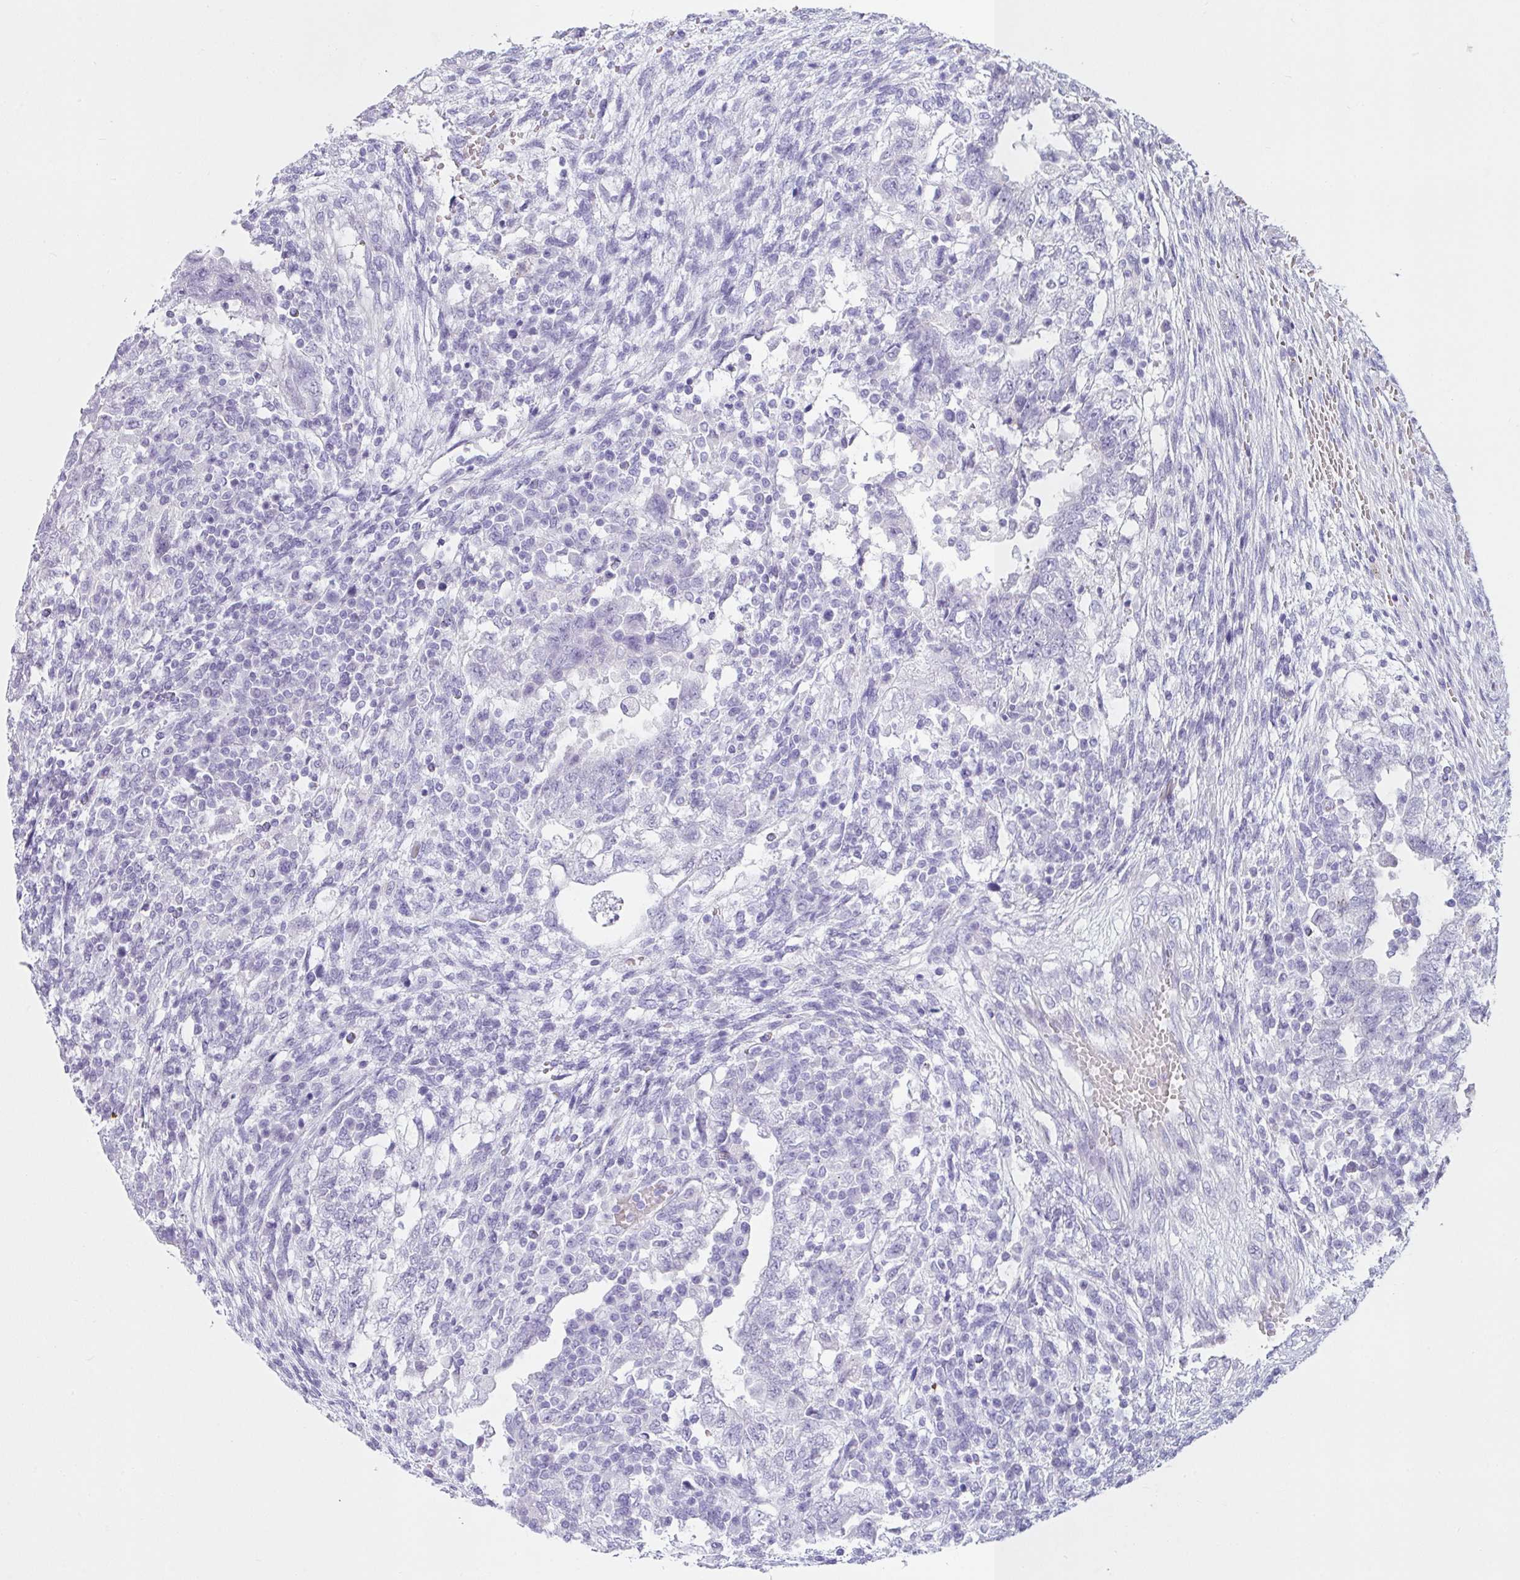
{"staining": {"intensity": "negative", "quantity": "none", "location": "none"}, "tissue": "testis cancer", "cell_type": "Tumor cells", "image_type": "cancer", "snomed": [{"axis": "morphology", "description": "Carcinoma, Embryonal, NOS"}, {"axis": "topography", "description": "Testis"}], "caption": "High magnification brightfield microscopy of testis embryonal carcinoma stained with DAB (brown) and counterstained with hematoxylin (blue): tumor cells show no significant staining.", "gene": "VCY1B", "patient": {"sex": "male", "age": 26}}